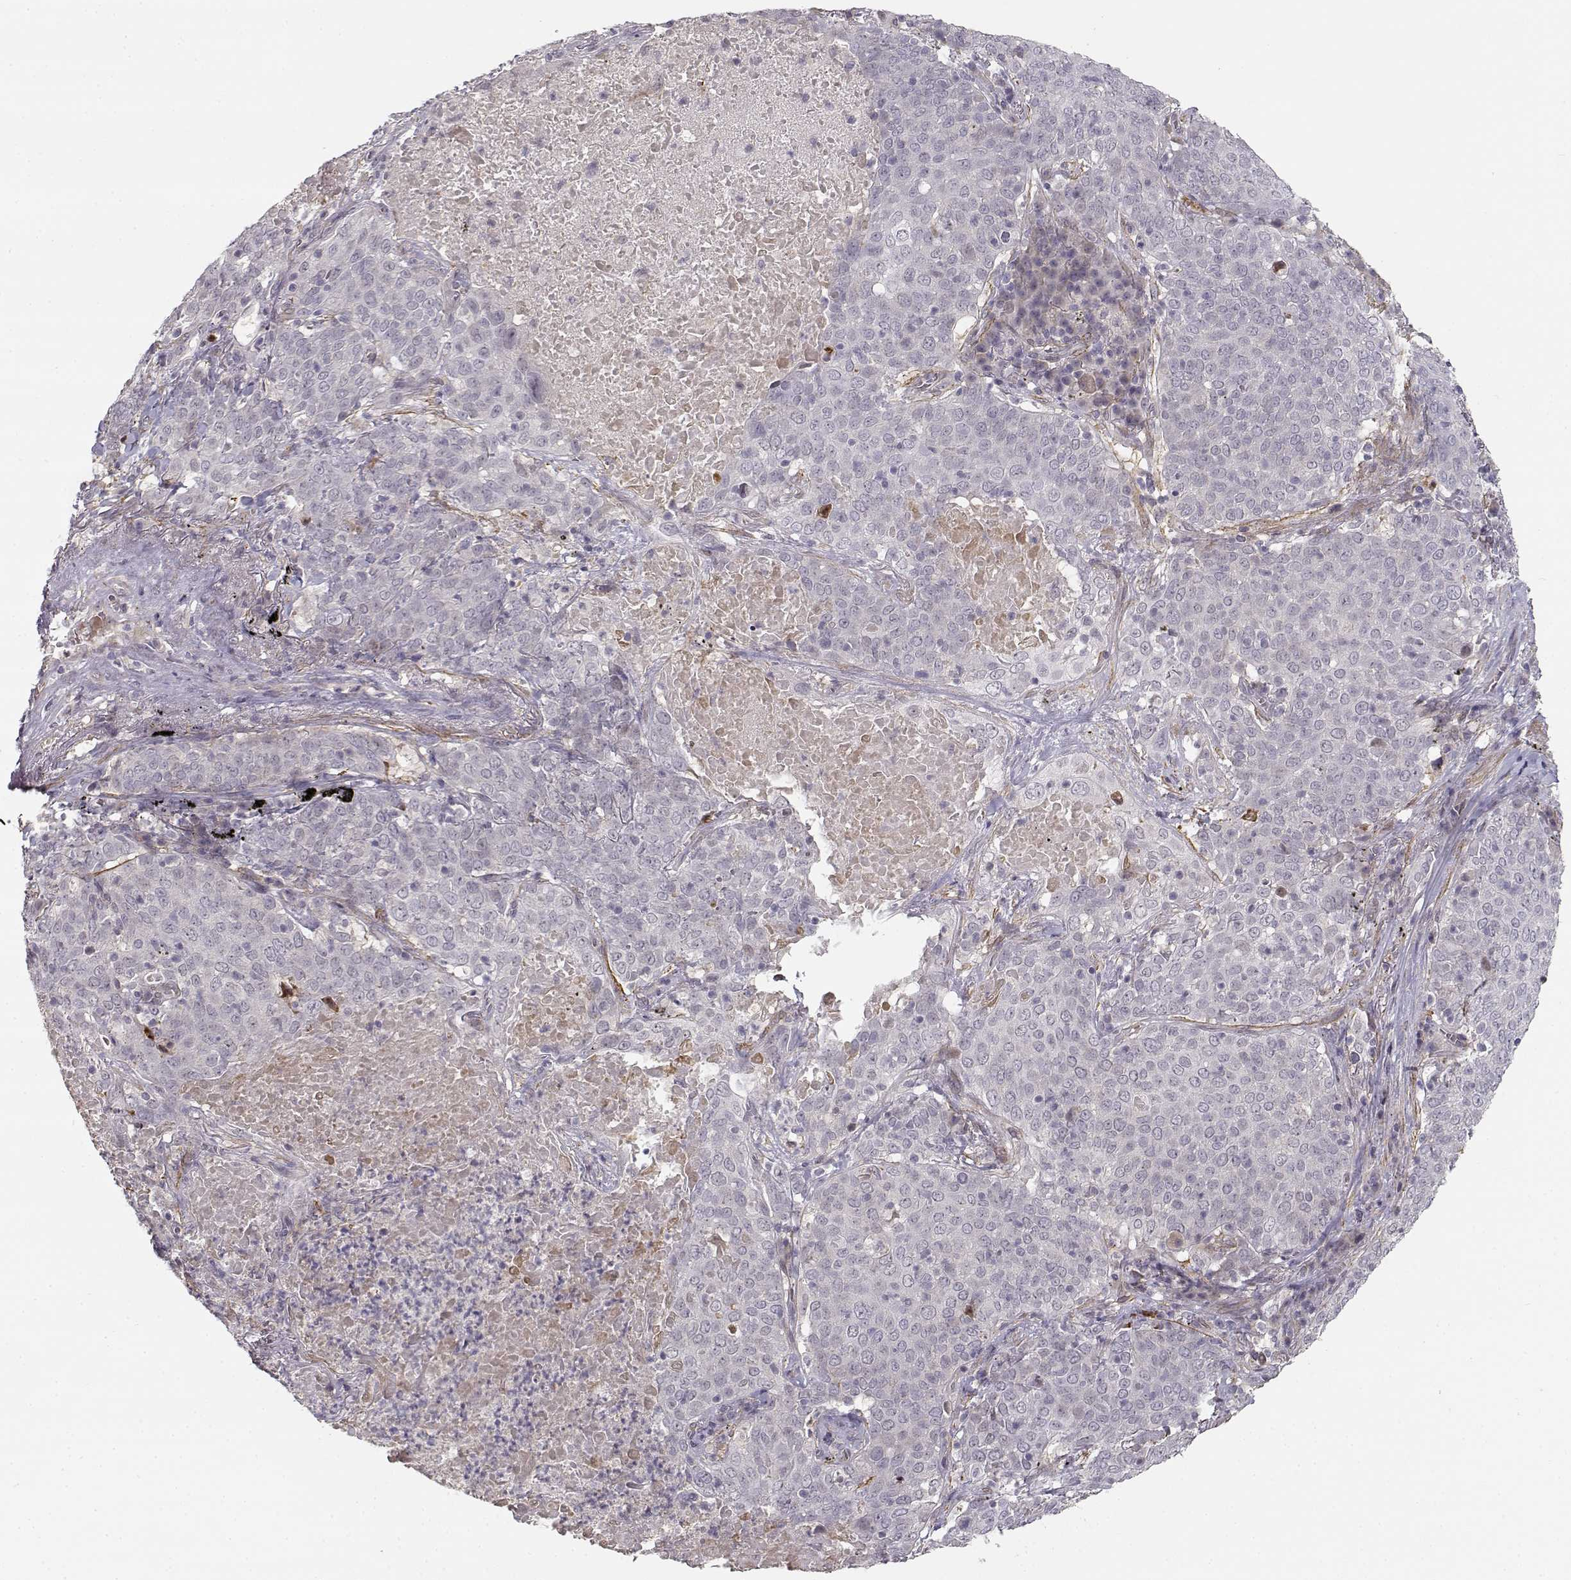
{"staining": {"intensity": "negative", "quantity": "none", "location": "none"}, "tissue": "lung cancer", "cell_type": "Tumor cells", "image_type": "cancer", "snomed": [{"axis": "morphology", "description": "Squamous cell carcinoma, NOS"}, {"axis": "topography", "description": "Lung"}], "caption": "DAB immunohistochemical staining of squamous cell carcinoma (lung) displays no significant positivity in tumor cells.", "gene": "RGS9BP", "patient": {"sex": "male", "age": 82}}